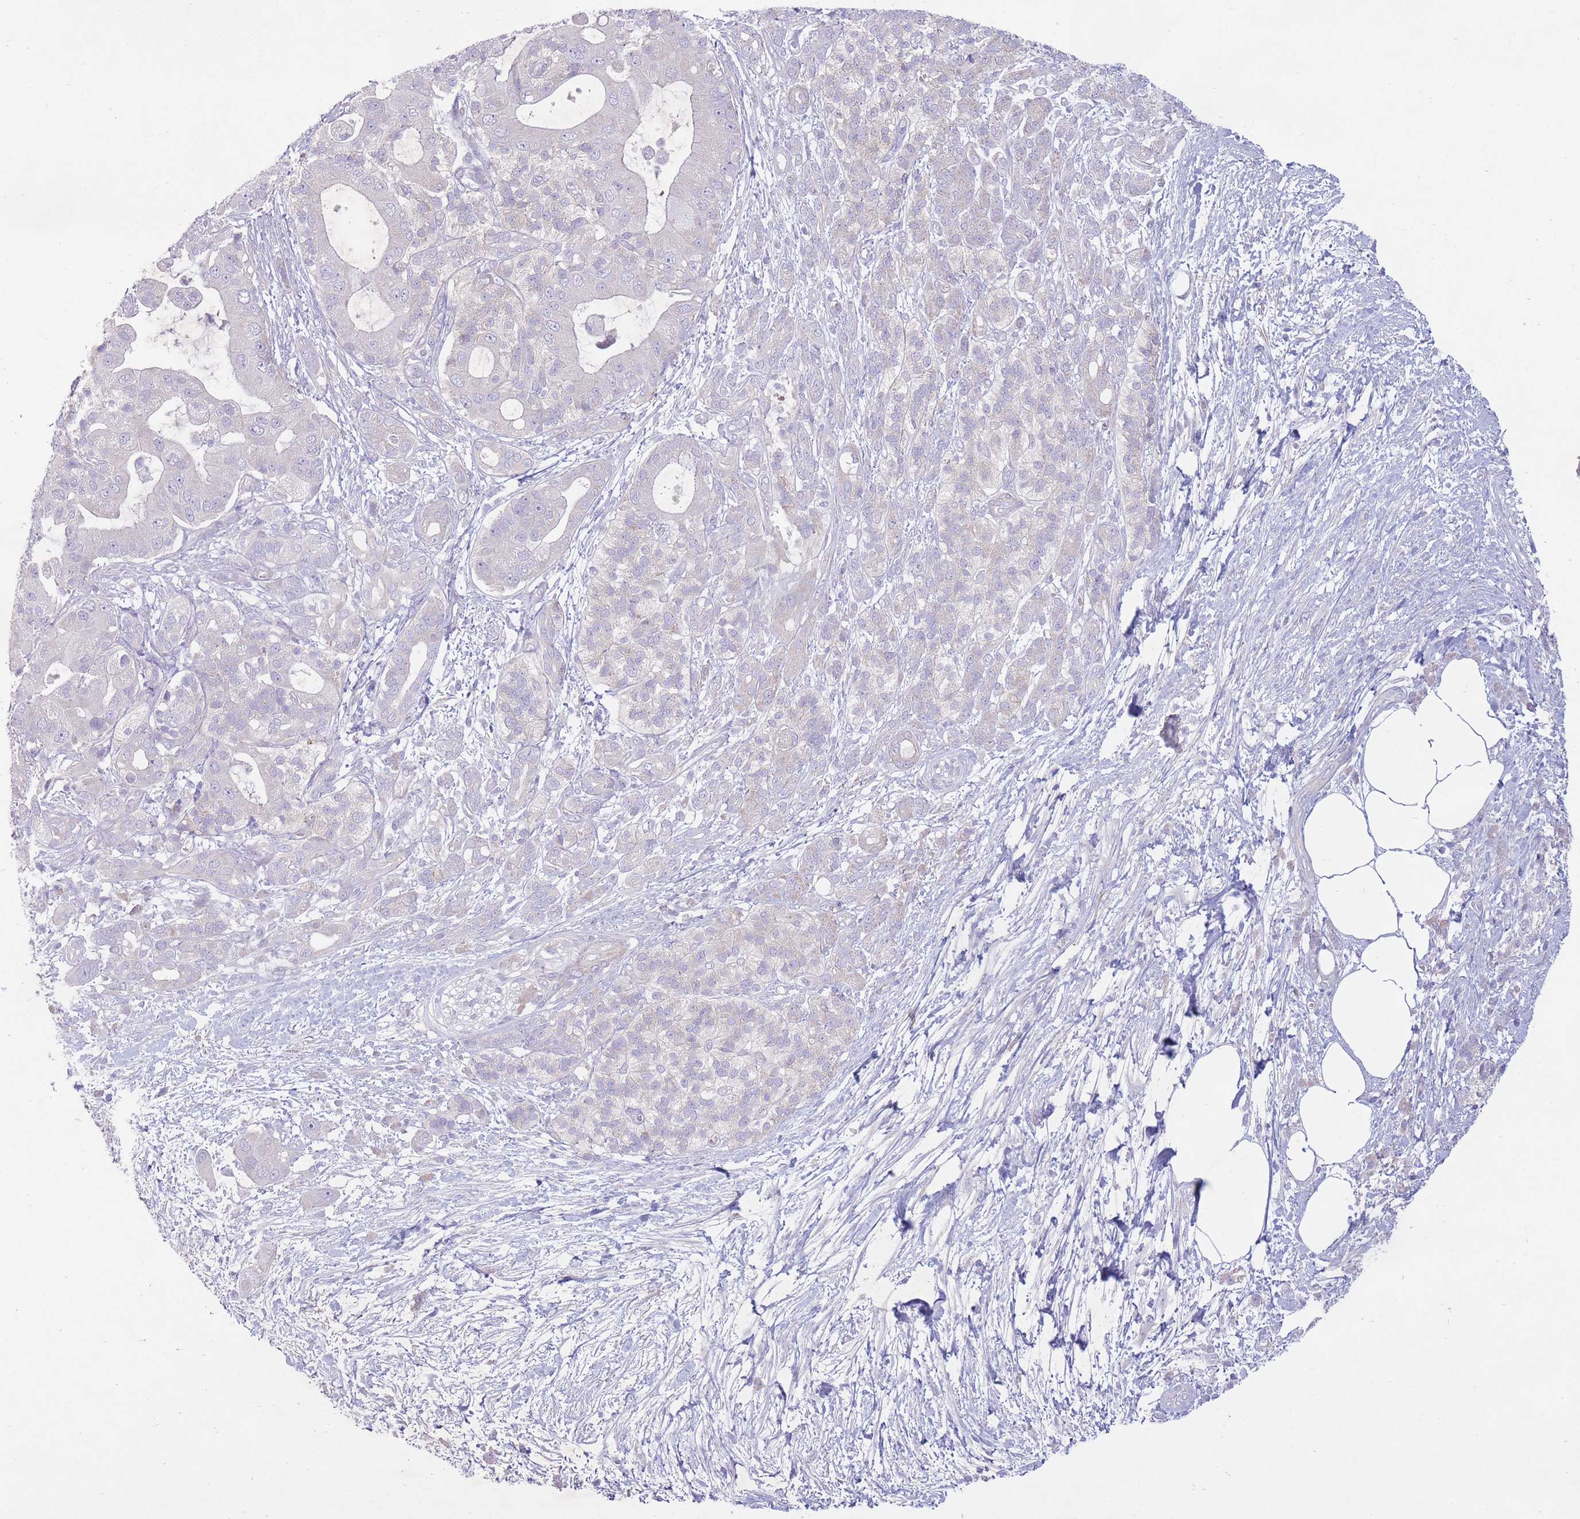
{"staining": {"intensity": "negative", "quantity": "none", "location": "none"}, "tissue": "pancreatic cancer", "cell_type": "Tumor cells", "image_type": "cancer", "snomed": [{"axis": "morphology", "description": "Adenocarcinoma, NOS"}, {"axis": "topography", "description": "Pancreas"}], "caption": "A histopathology image of human adenocarcinoma (pancreatic) is negative for staining in tumor cells.", "gene": "PNPLA5", "patient": {"sex": "male", "age": 57}}